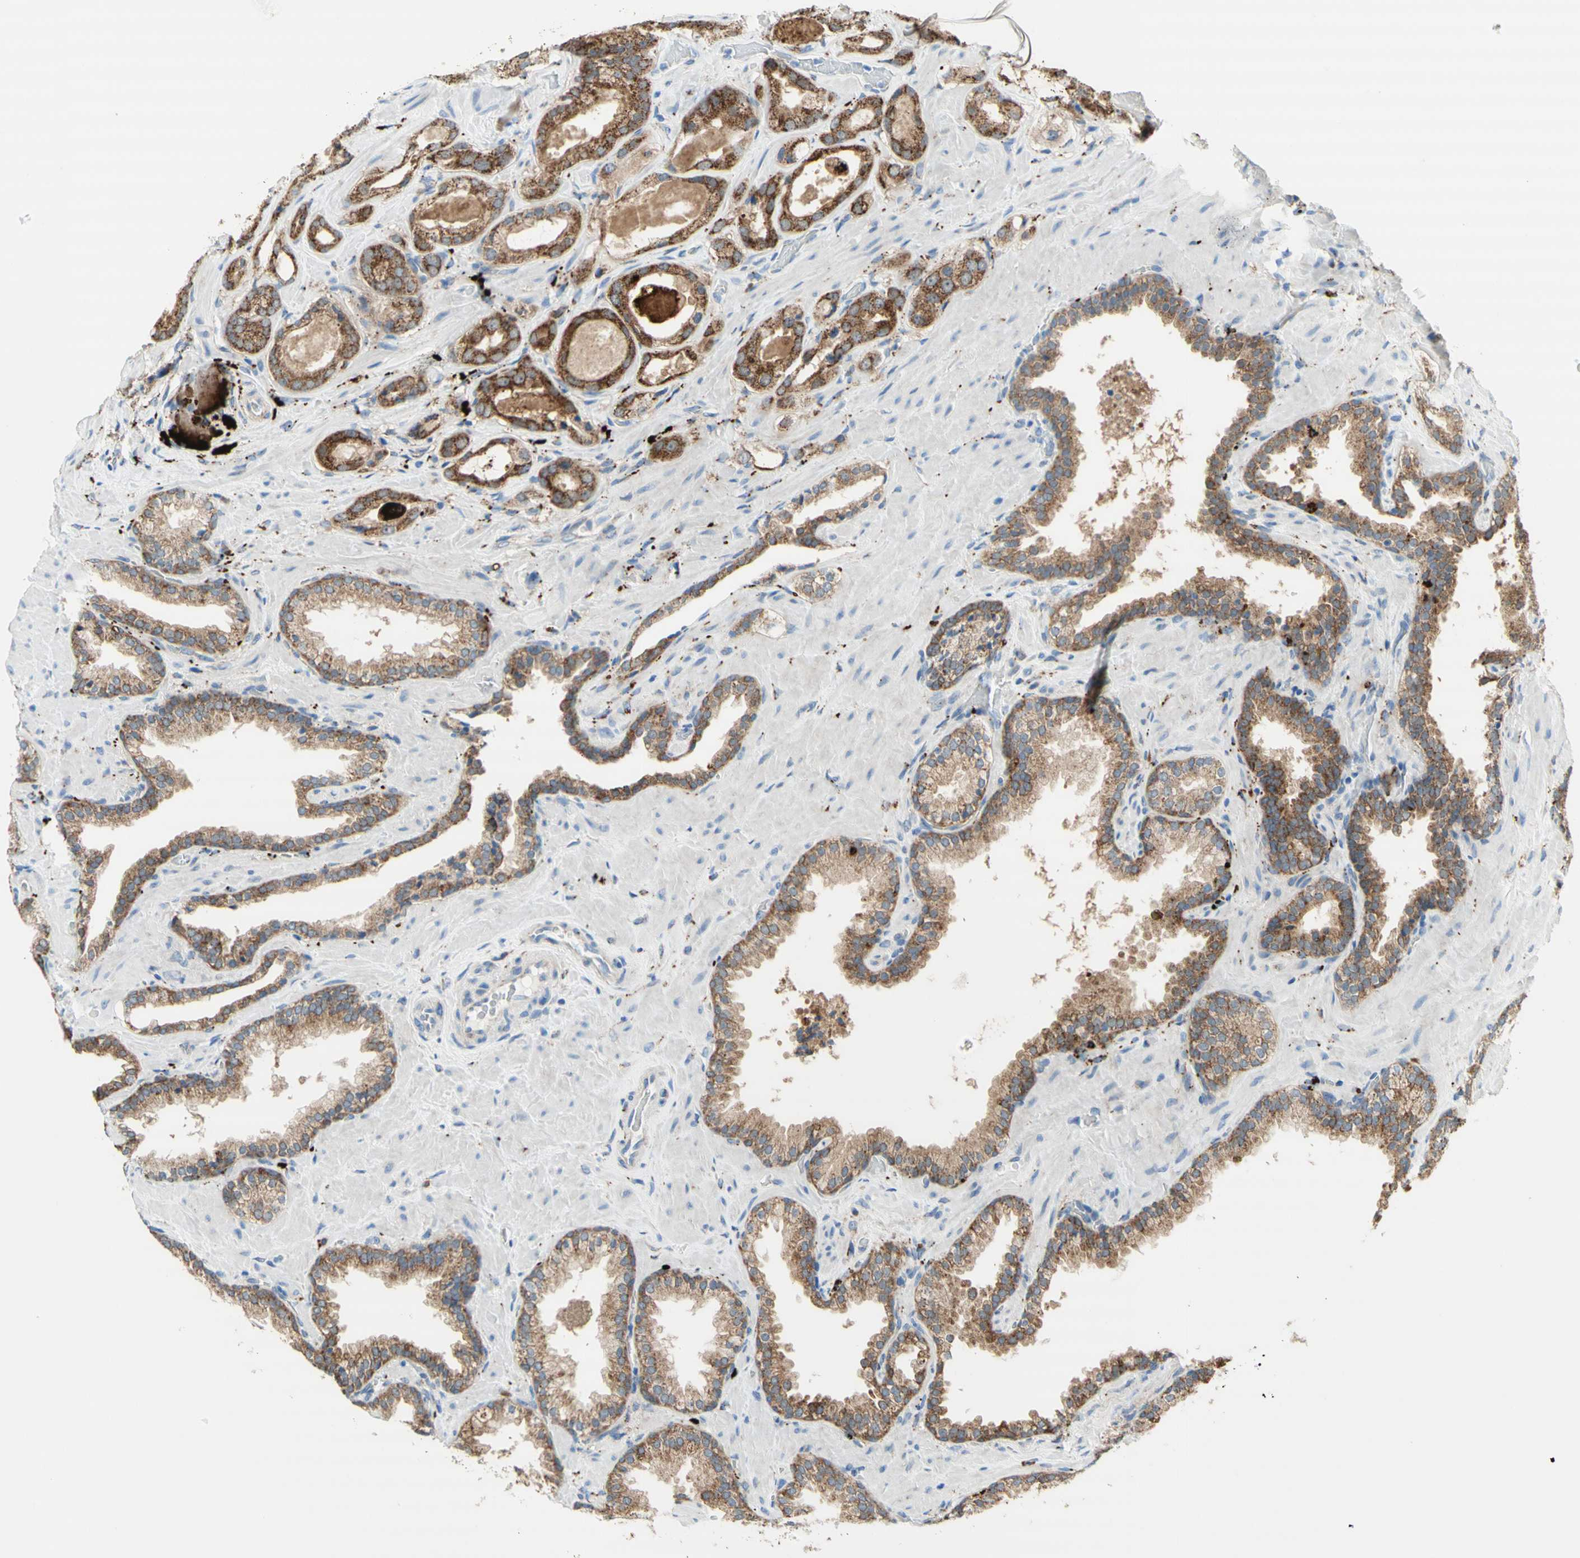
{"staining": {"intensity": "moderate", "quantity": ">75%", "location": "cytoplasmic/membranous"}, "tissue": "prostate cancer", "cell_type": "Tumor cells", "image_type": "cancer", "snomed": [{"axis": "morphology", "description": "Adenocarcinoma, High grade"}, {"axis": "topography", "description": "Prostate"}], "caption": "Approximately >75% of tumor cells in human high-grade adenocarcinoma (prostate) show moderate cytoplasmic/membranous protein expression as visualized by brown immunohistochemical staining.", "gene": "URB2", "patient": {"sex": "male", "age": 64}}